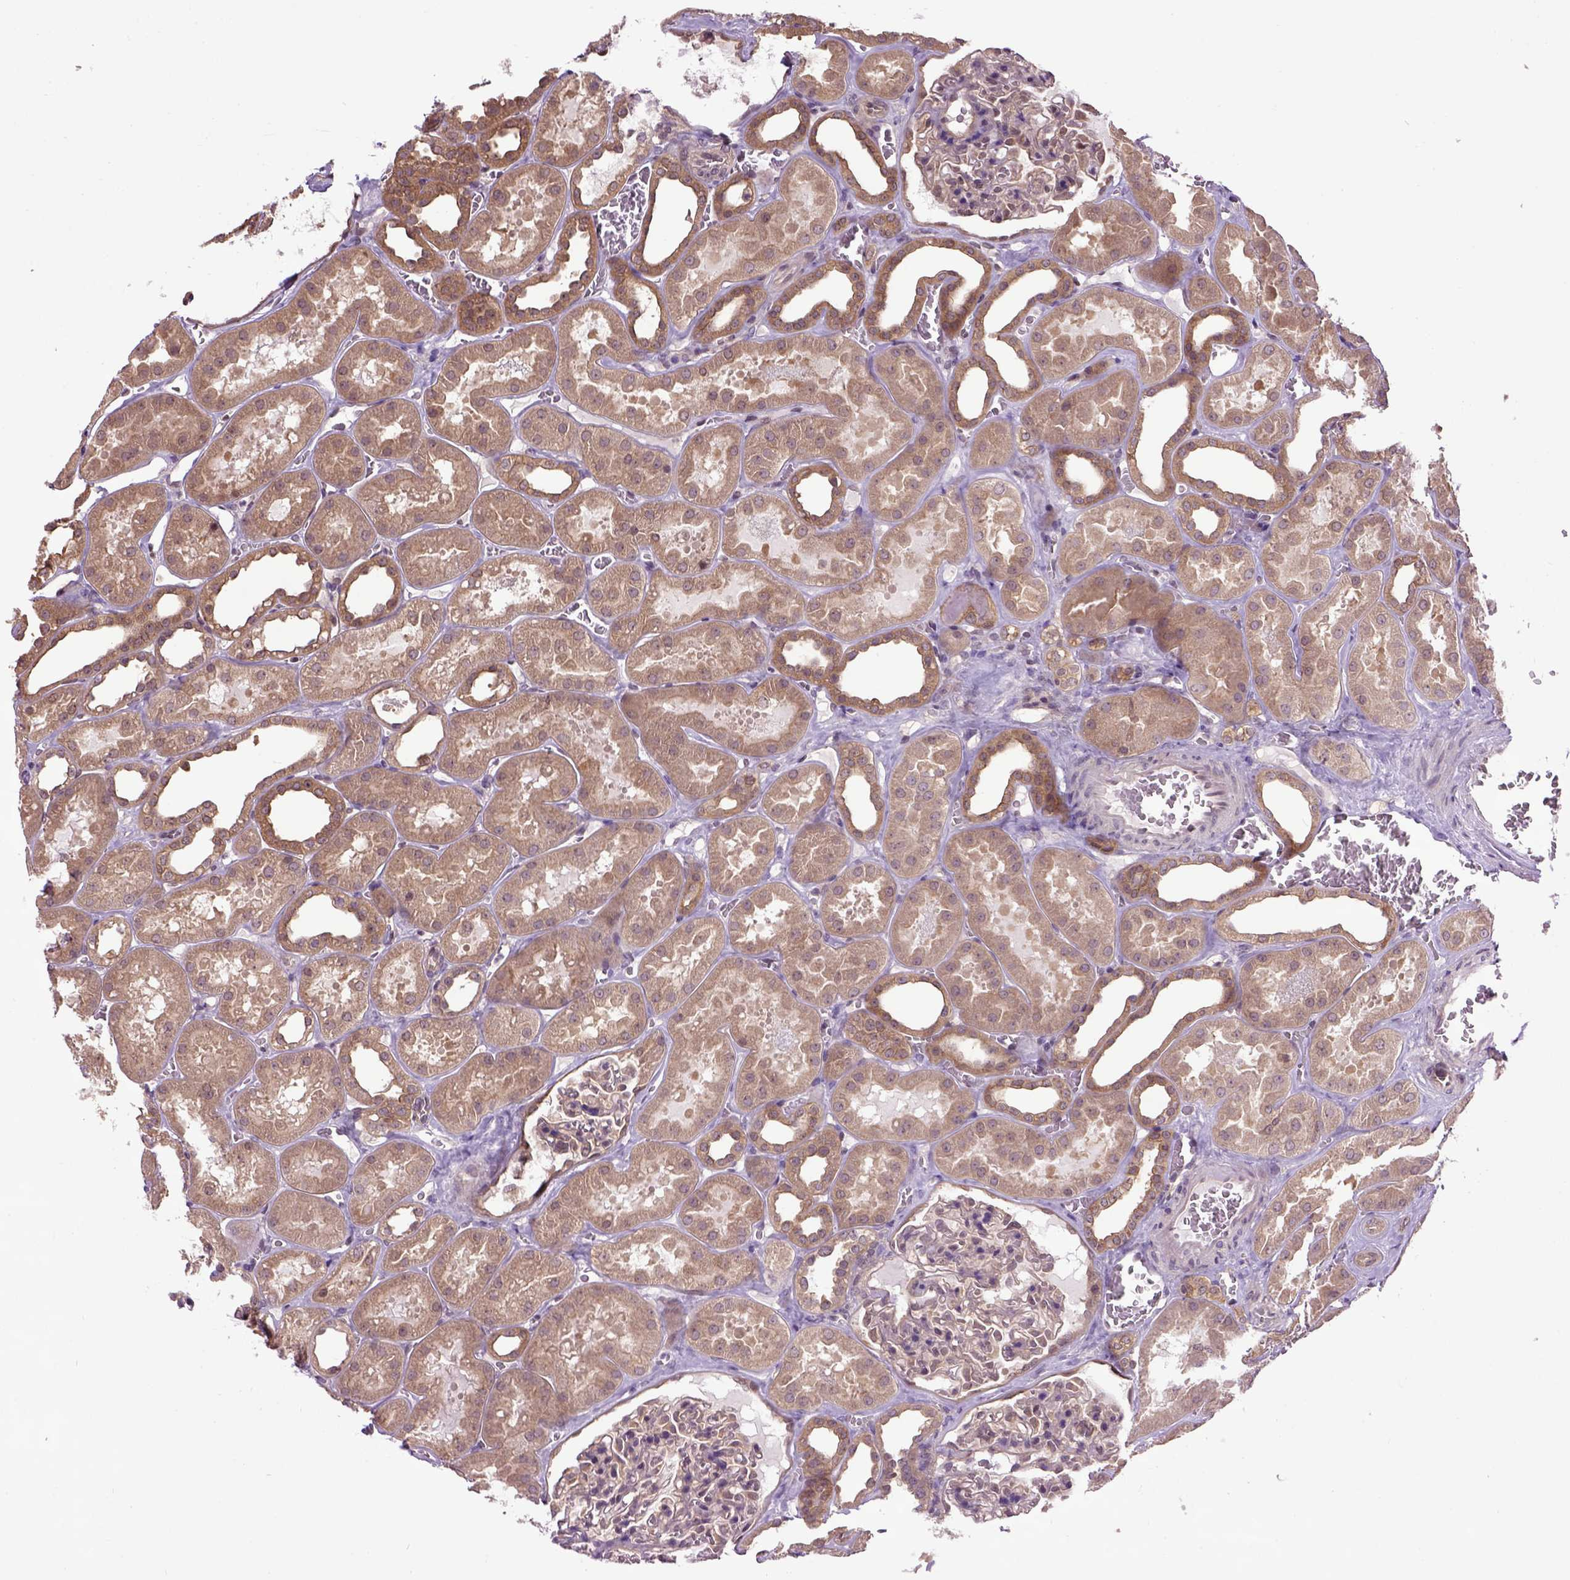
{"staining": {"intensity": "moderate", "quantity": "25%-75%", "location": "cytoplasmic/membranous"}, "tissue": "kidney", "cell_type": "Cells in glomeruli", "image_type": "normal", "snomed": [{"axis": "morphology", "description": "Normal tissue, NOS"}, {"axis": "topography", "description": "Kidney"}], "caption": "IHC micrograph of benign kidney stained for a protein (brown), which demonstrates medium levels of moderate cytoplasmic/membranous positivity in approximately 25%-75% of cells in glomeruli.", "gene": "WDR48", "patient": {"sex": "female", "age": 41}}